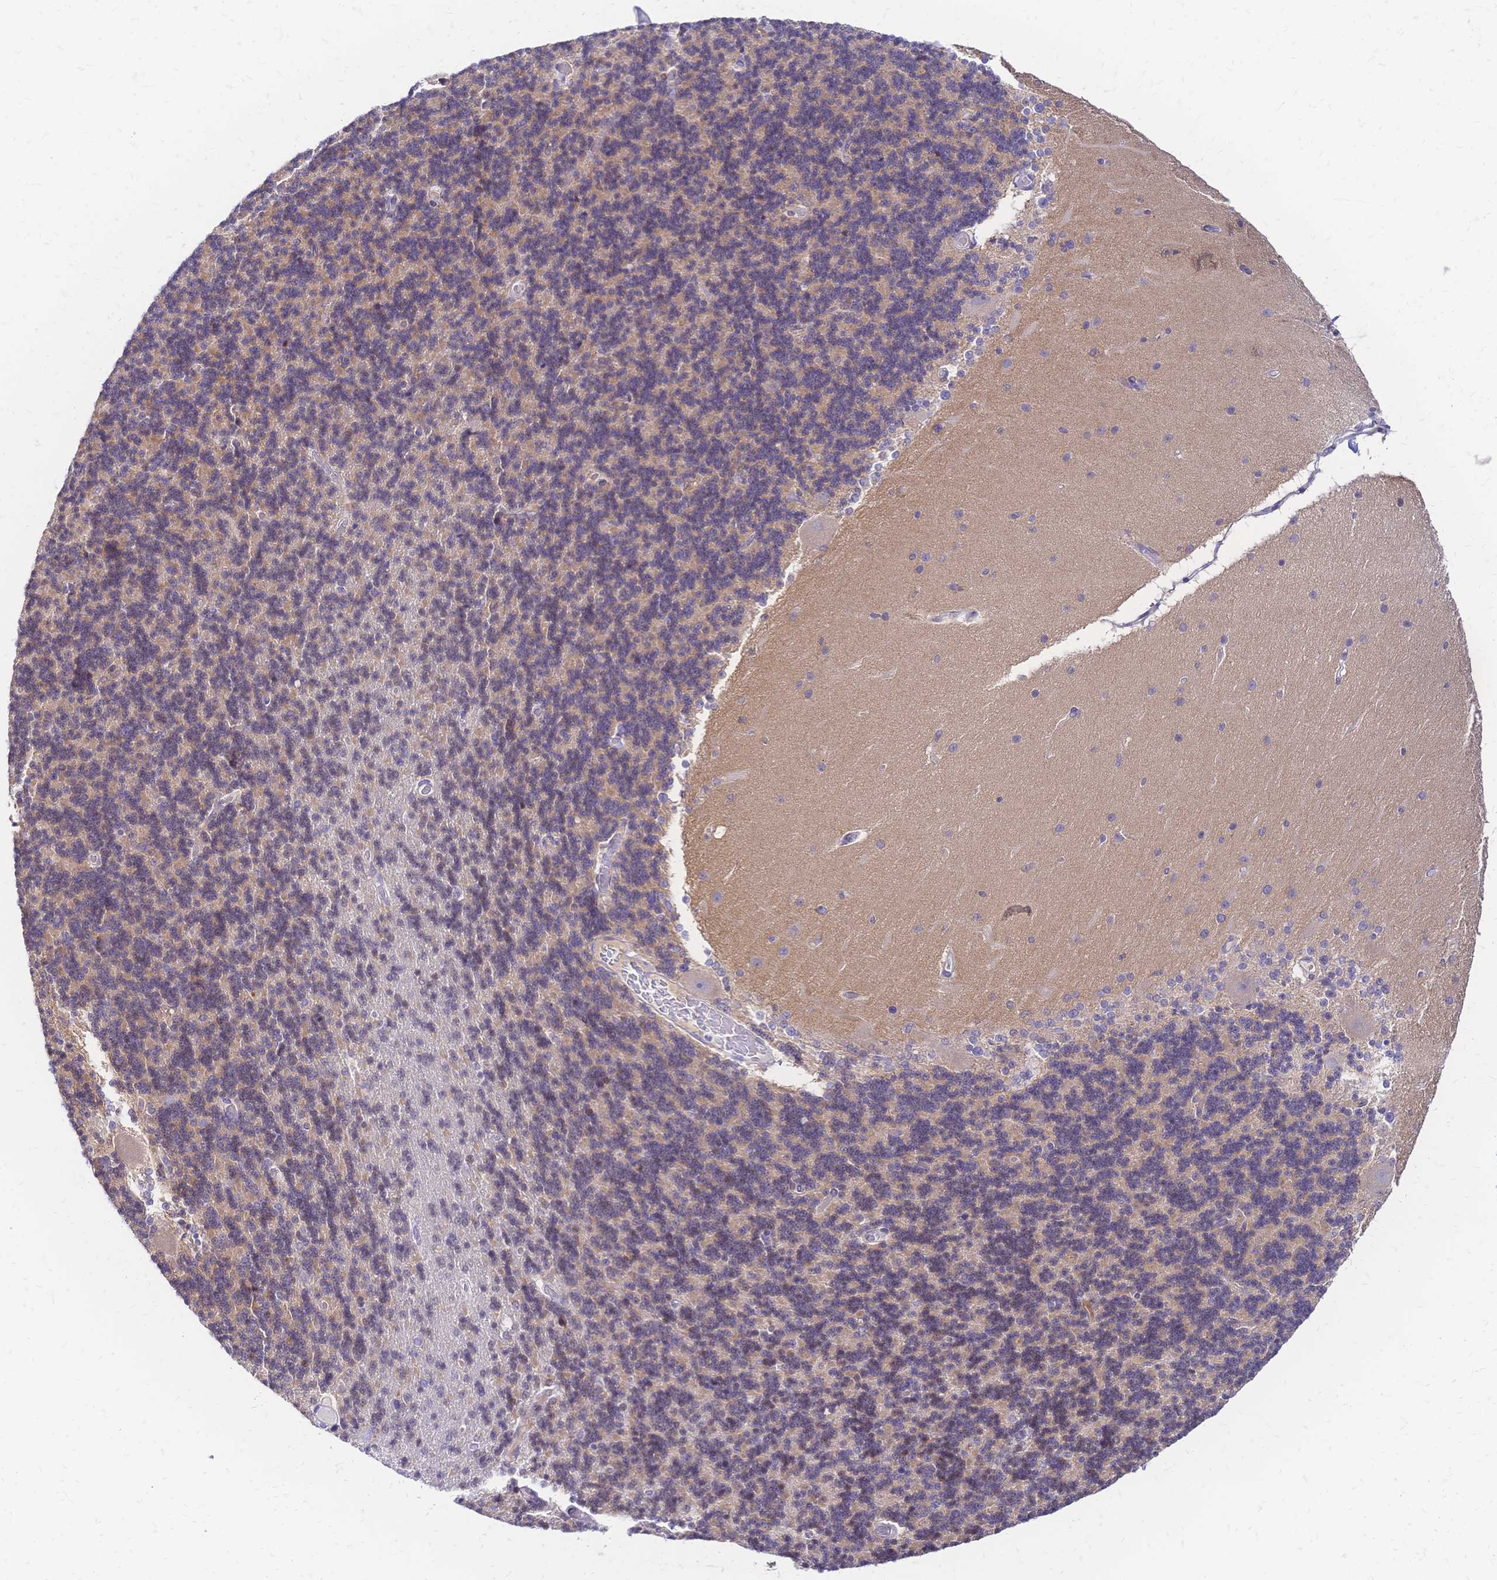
{"staining": {"intensity": "weak", "quantity": "25%-75%", "location": "cytoplasmic/membranous"}, "tissue": "cerebellum", "cell_type": "Cells in granular layer", "image_type": "normal", "snomed": [{"axis": "morphology", "description": "Normal tissue, NOS"}, {"axis": "topography", "description": "Cerebellum"}], "caption": "Protein expression by immunohistochemistry reveals weak cytoplasmic/membranous staining in approximately 25%-75% of cells in granular layer in benign cerebellum. The staining was performed using DAB to visualize the protein expression in brown, while the nuclei were stained in blue with hematoxylin (Magnification: 20x).", "gene": "GRB7", "patient": {"sex": "female", "age": 54}}